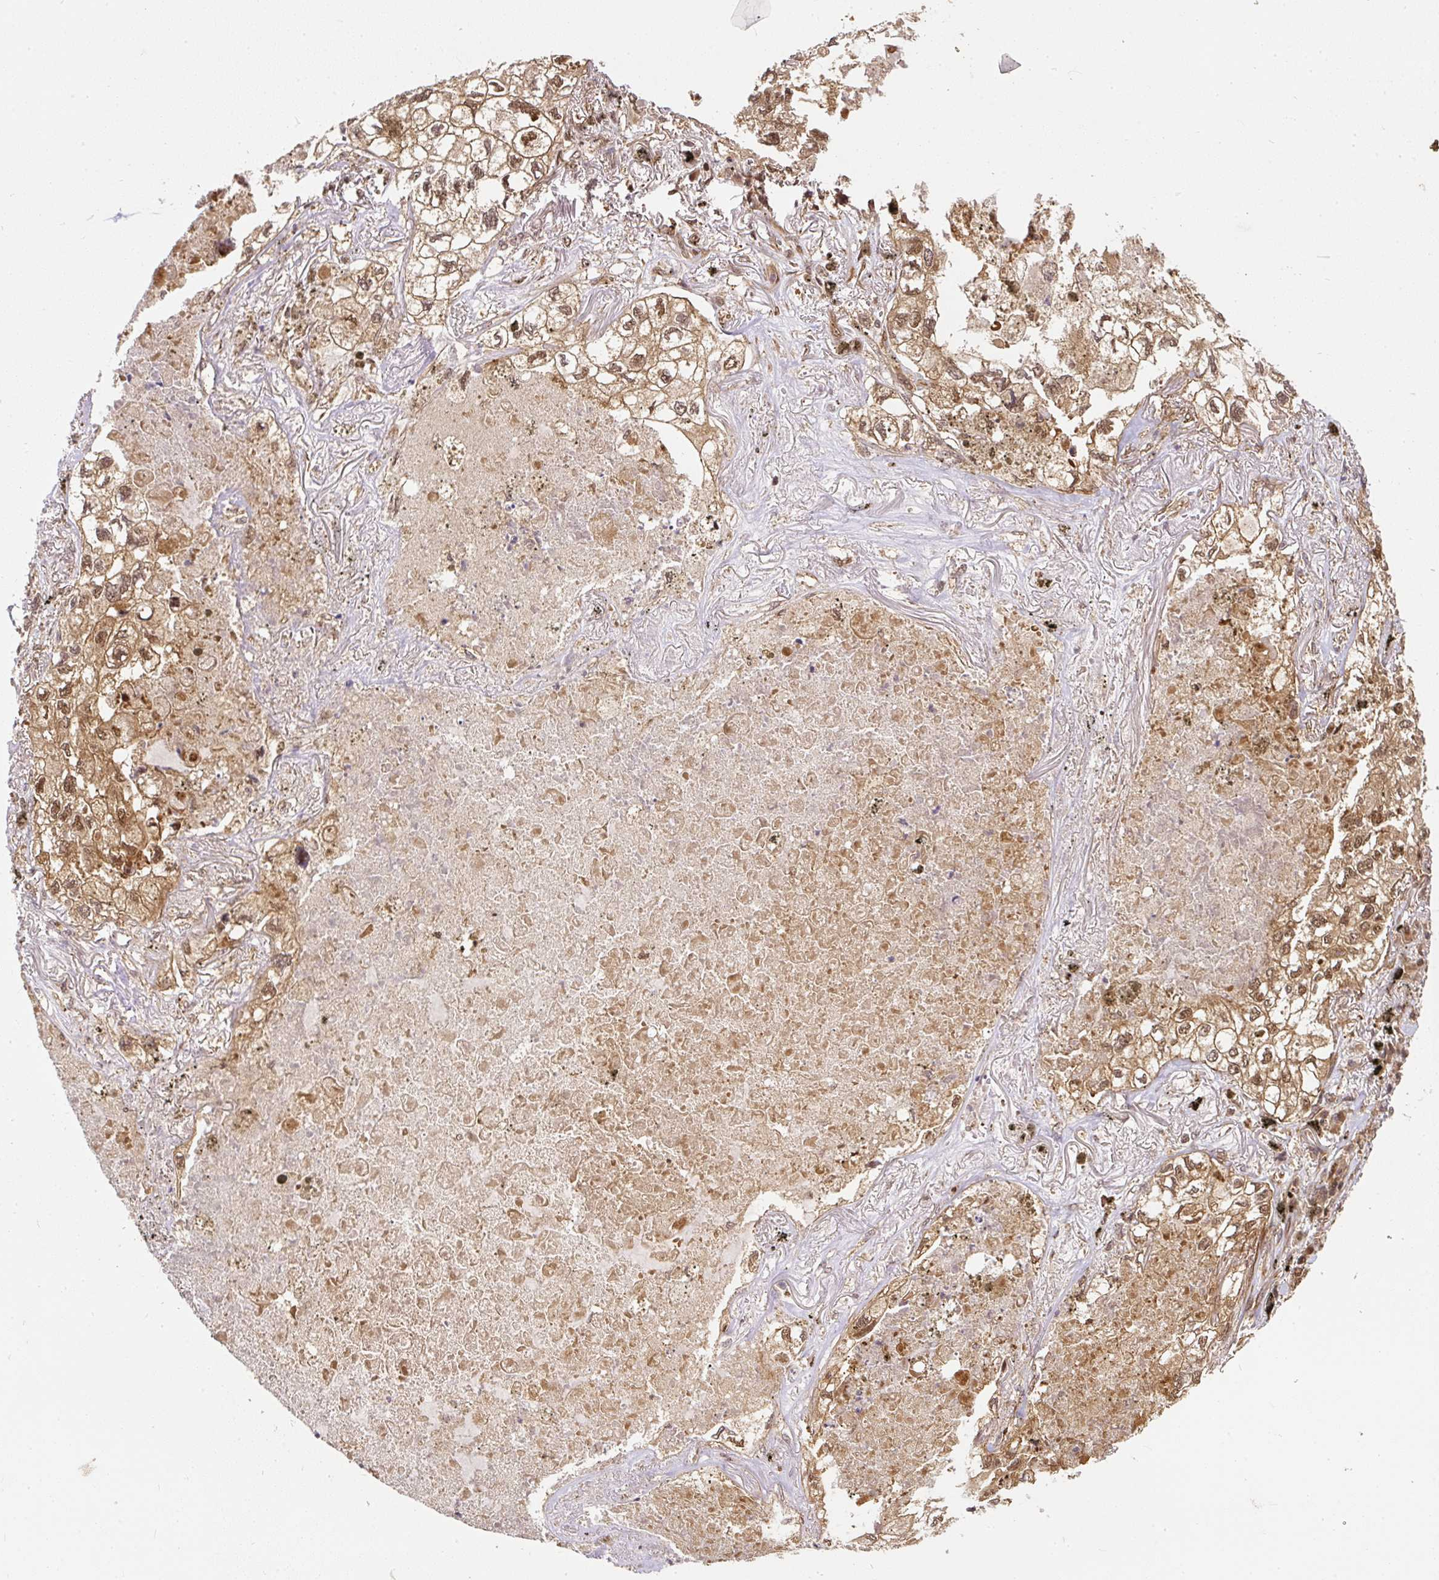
{"staining": {"intensity": "moderate", "quantity": ">75%", "location": "cytoplasmic/membranous,nuclear"}, "tissue": "lung cancer", "cell_type": "Tumor cells", "image_type": "cancer", "snomed": [{"axis": "morphology", "description": "Adenocarcinoma, NOS"}, {"axis": "topography", "description": "Lung"}], "caption": "A brown stain highlights moderate cytoplasmic/membranous and nuclear expression of a protein in lung adenocarcinoma tumor cells. (Brightfield microscopy of DAB IHC at high magnification).", "gene": "PSMD1", "patient": {"sex": "male", "age": 65}}